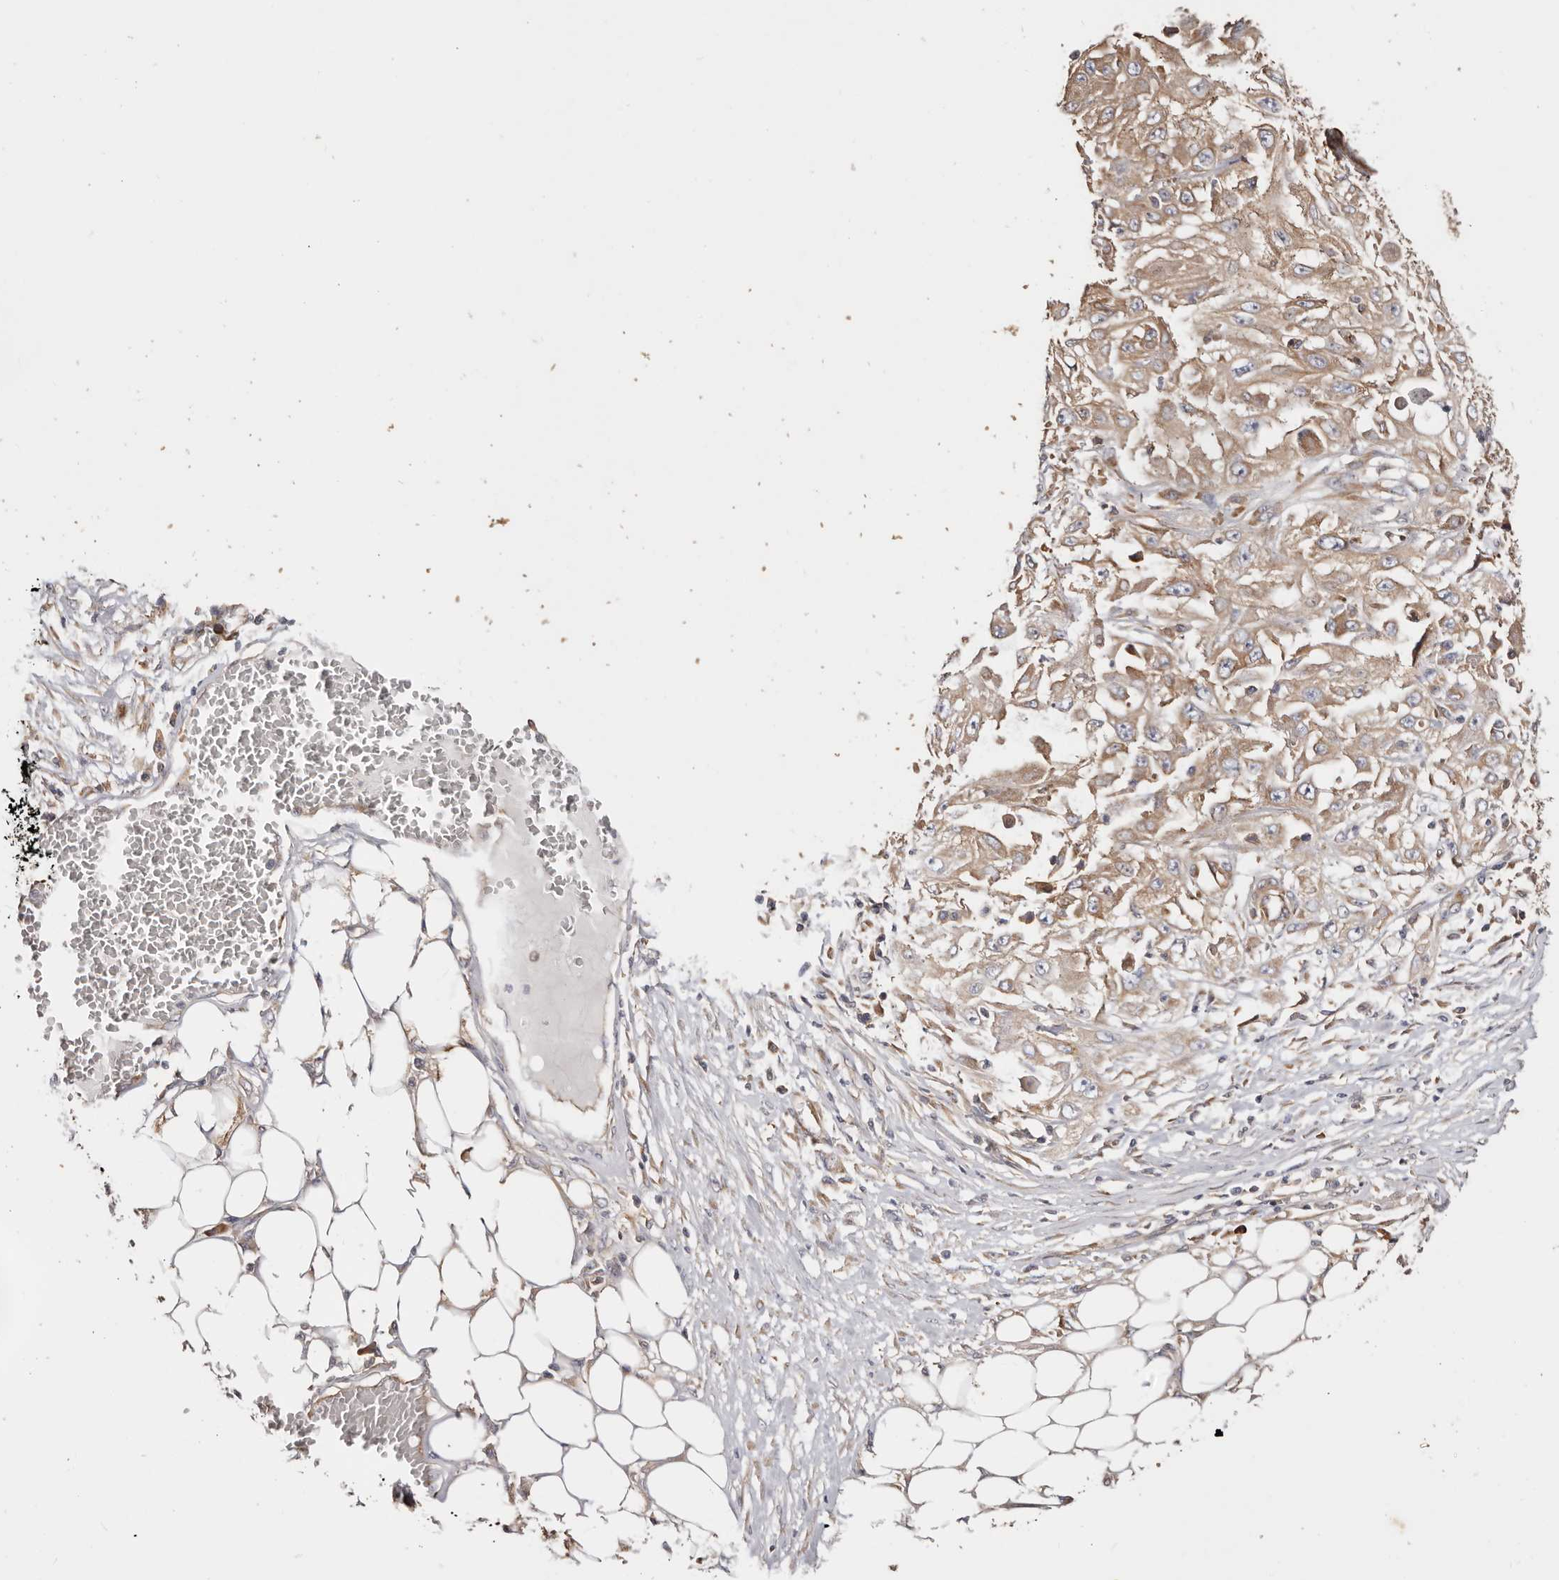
{"staining": {"intensity": "moderate", "quantity": ">75%", "location": "cytoplasmic/membranous"}, "tissue": "skin cancer", "cell_type": "Tumor cells", "image_type": "cancer", "snomed": [{"axis": "morphology", "description": "Squamous cell carcinoma, NOS"}, {"axis": "morphology", "description": "Squamous cell carcinoma, metastatic, NOS"}, {"axis": "topography", "description": "Skin"}, {"axis": "topography", "description": "Lymph node"}], "caption": "Immunohistochemical staining of skin cancer shows moderate cytoplasmic/membranous protein expression in approximately >75% of tumor cells.", "gene": "EPRS1", "patient": {"sex": "male", "age": 75}}